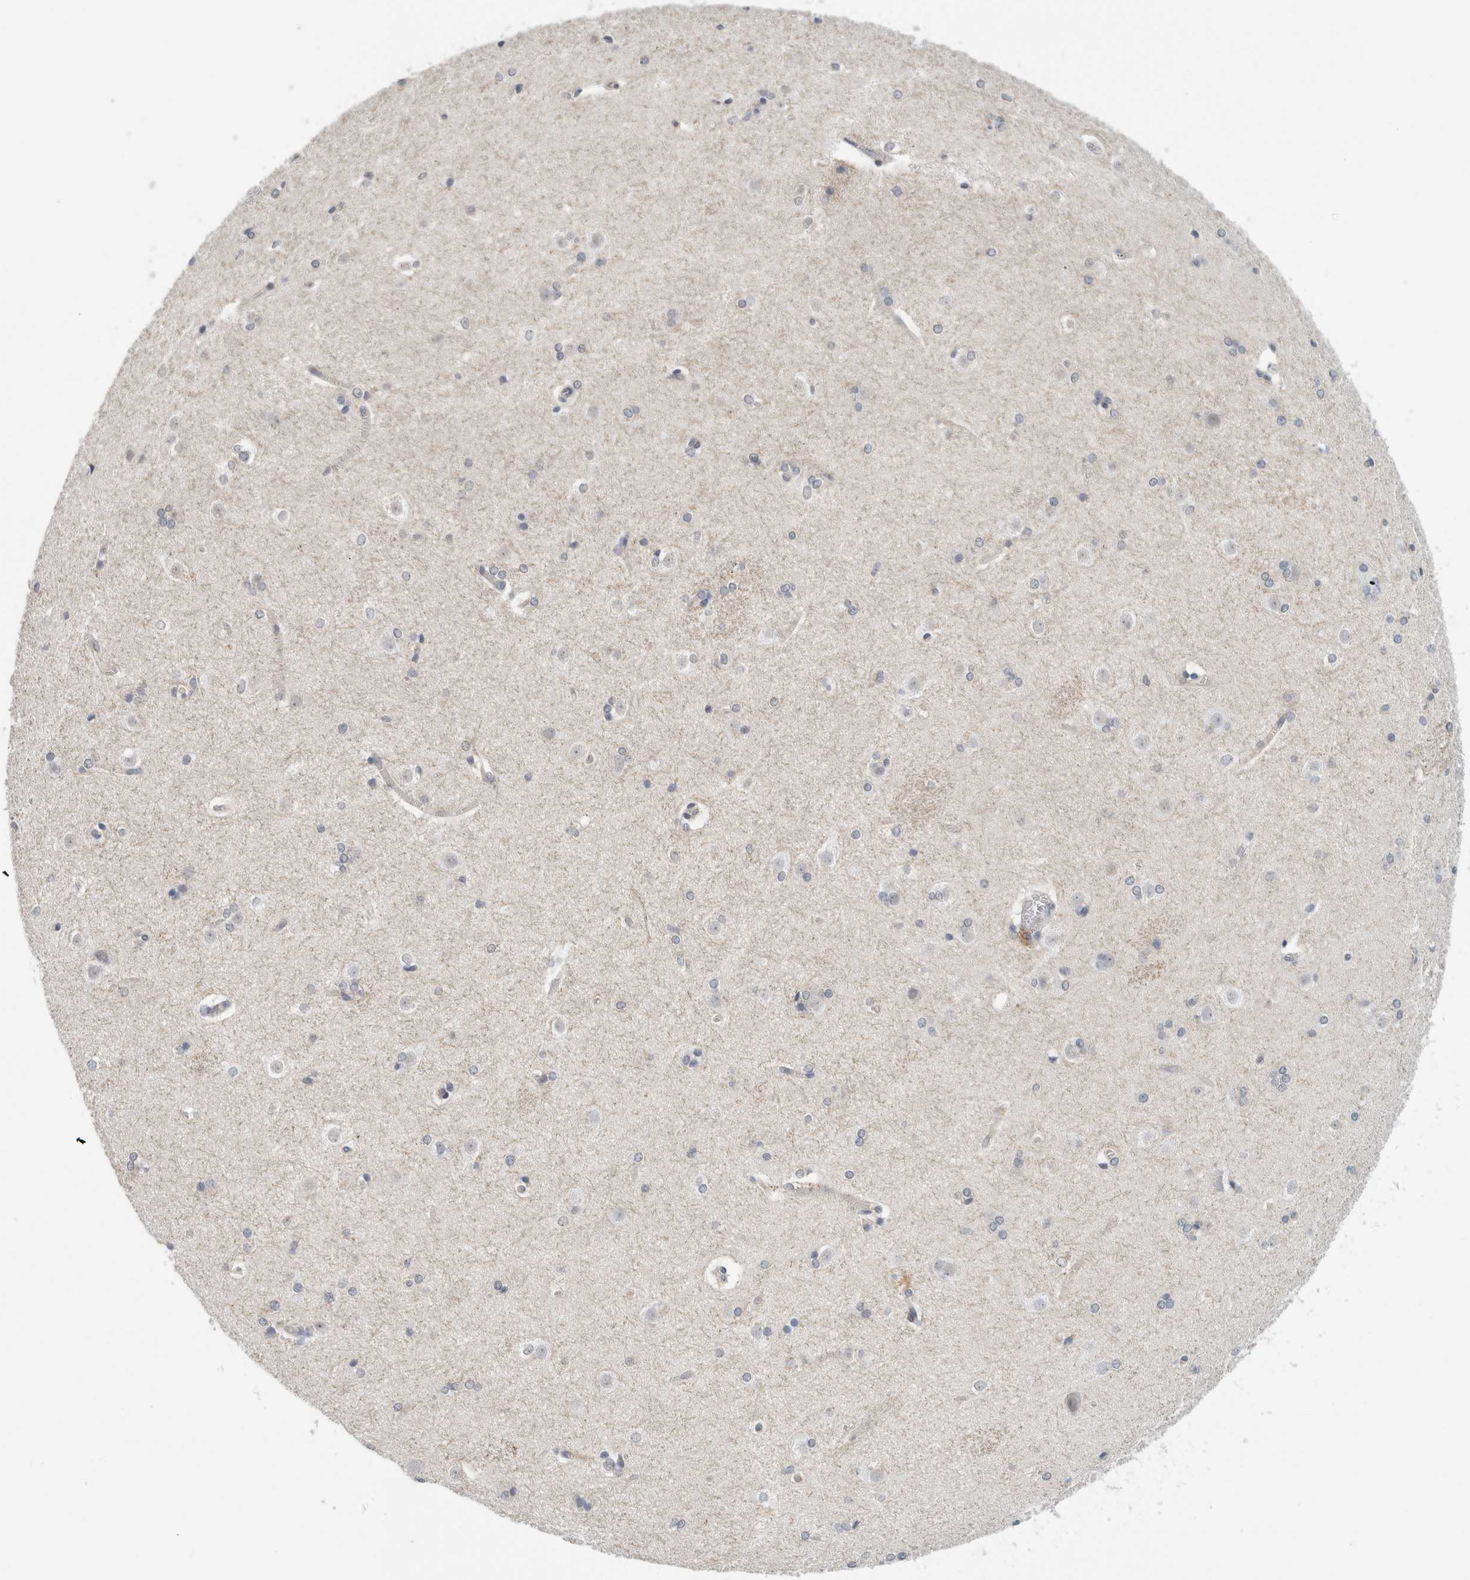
{"staining": {"intensity": "moderate", "quantity": "<25%", "location": "cytoplasmic/membranous"}, "tissue": "caudate", "cell_type": "Glial cells", "image_type": "normal", "snomed": [{"axis": "morphology", "description": "Normal tissue, NOS"}, {"axis": "topography", "description": "Lateral ventricle wall"}], "caption": "Immunohistochemical staining of normal caudate reveals low levels of moderate cytoplasmic/membranous expression in about <25% of glial cells. The staining is performed using DAB (3,3'-diaminobenzidine) brown chromogen to label protein expression. The nuclei are counter-stained blue using hematoxylin.", "gene": "HCN3", "patient": {"sex": "female", "age": 19}}